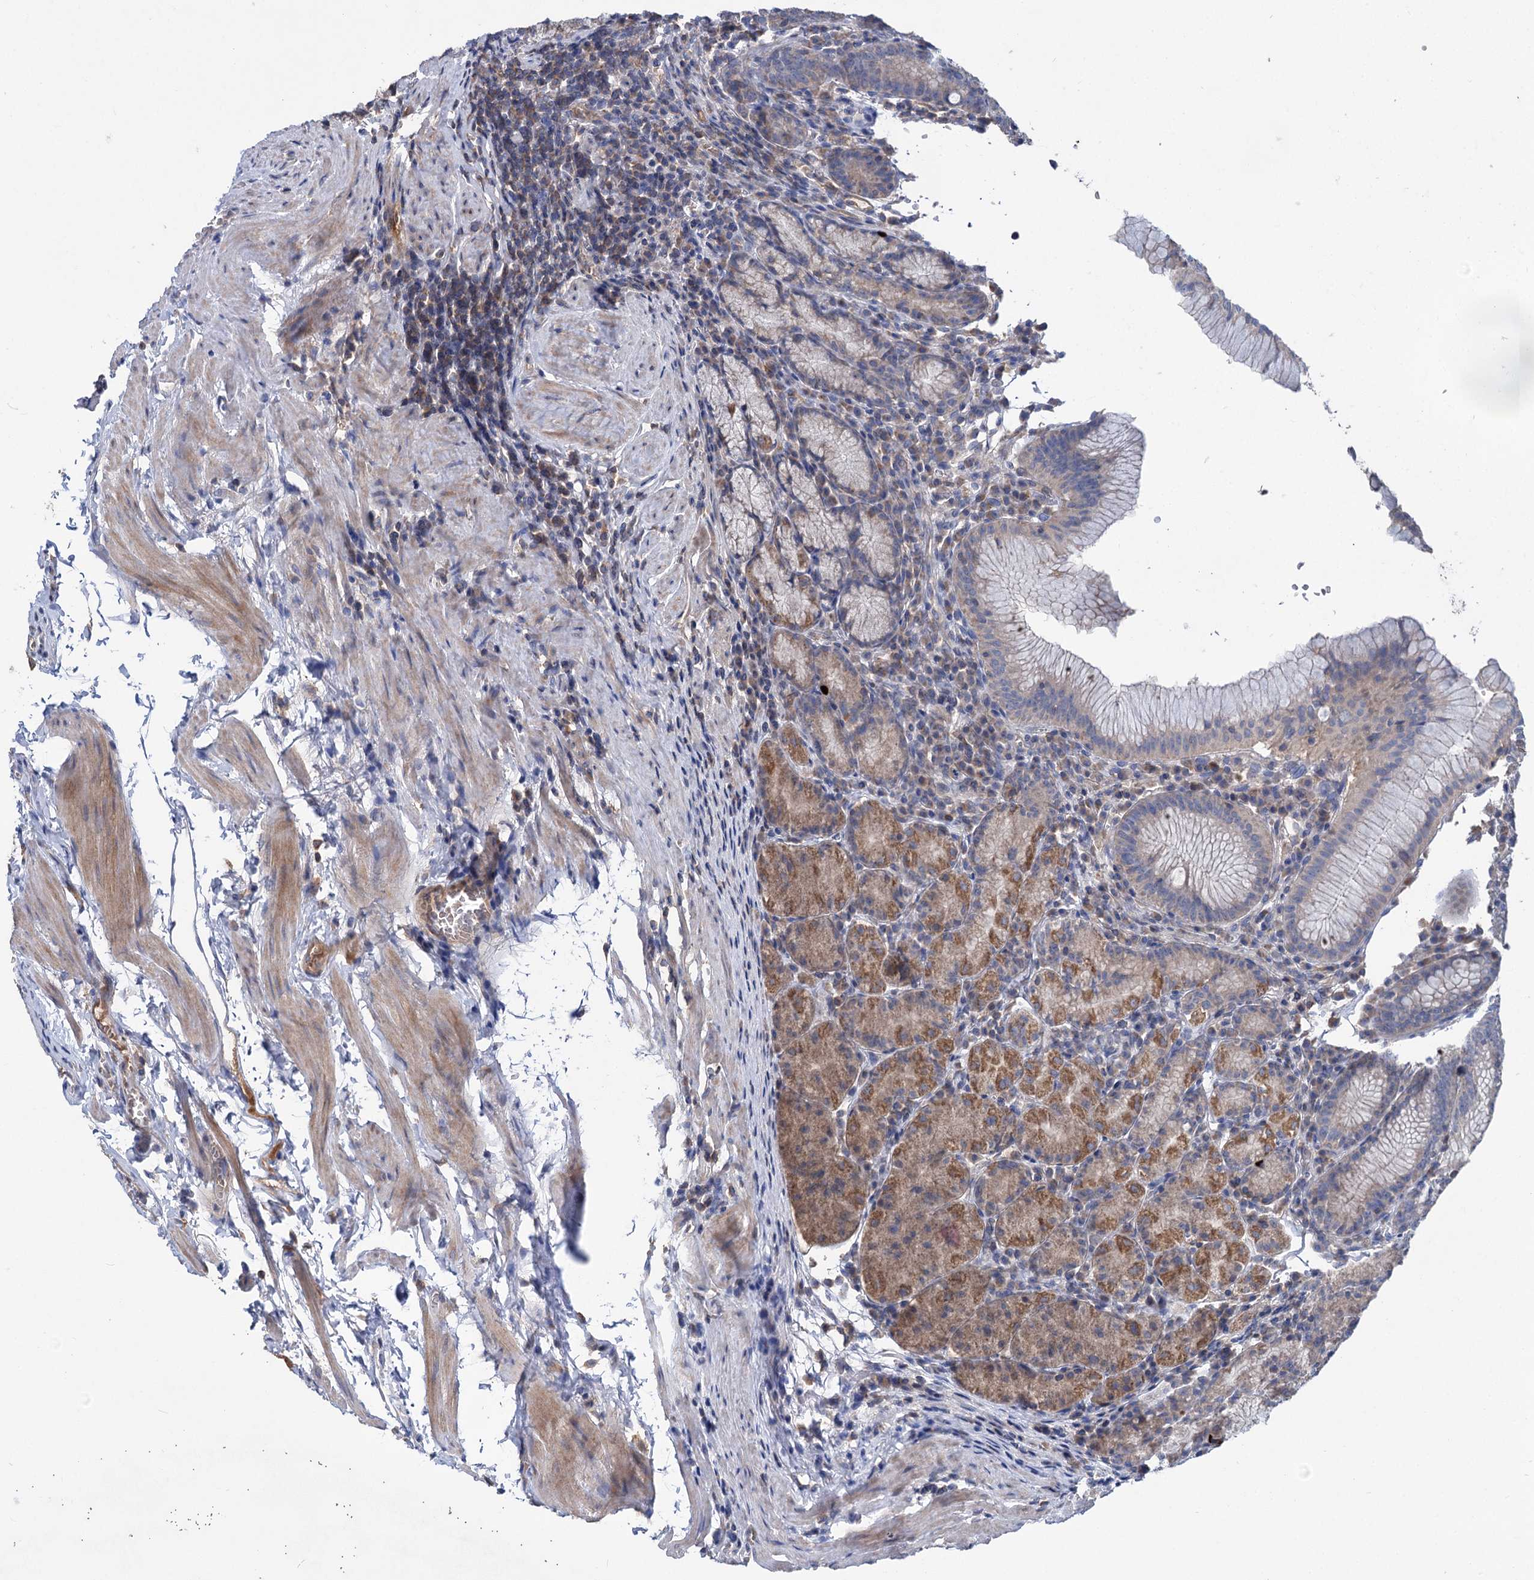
{"staining": {"intensity": "moderate", "quantity": "25%-75%", "location": "cytoplasmic/membranous"}, "tissue": "stomach", "cell_type": "Glandular cells", "image_type": "normal", "snomed": [{"axis": "morphology", "description": "Normal tissue, NOS"}, {"axis": "topography", "description": "Stomach"}], "caption": "Human stomach stained with a protein marker shows moderate staining in glandular cells.", "gene": "CLPB", "patient": {"sex": "male", "age": 55}}